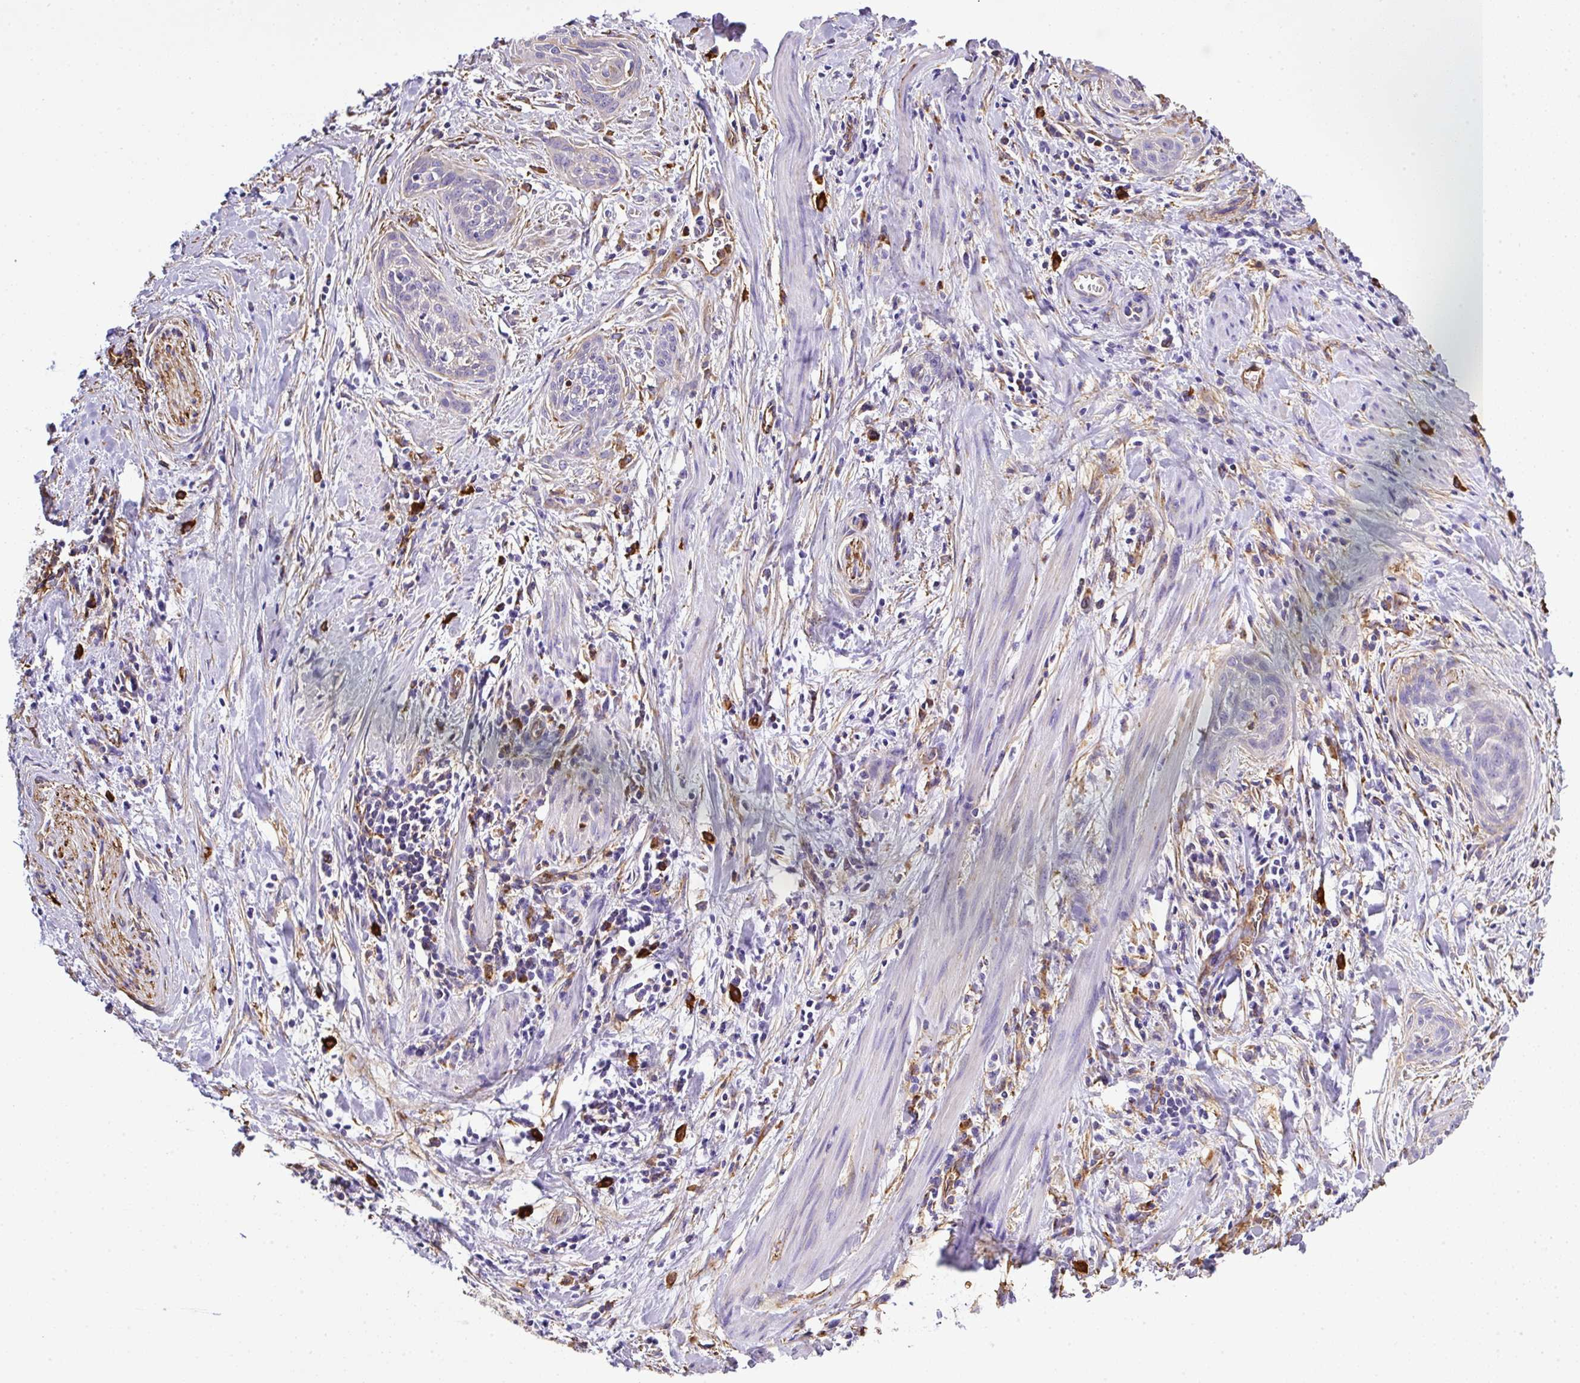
{"staining": {"intensity": "negative", "quantity": "none", "location": "none"}, "tissue": "cervical cancer", "cell_type": "Tumor cells", "image_type": "cancer", "snomed": [{"axis": "morphology", "description": "Squamous cell carcinoma, NOS"}, {"axis": "topography", "description": "Cervix"}], "caption": "Immunohistochemistry (IHC) of human cervical cancer demonstrates no staining in tumor cells.", "gene": "MAGEB5", "patient": {"sex": "female", "age": 55}}